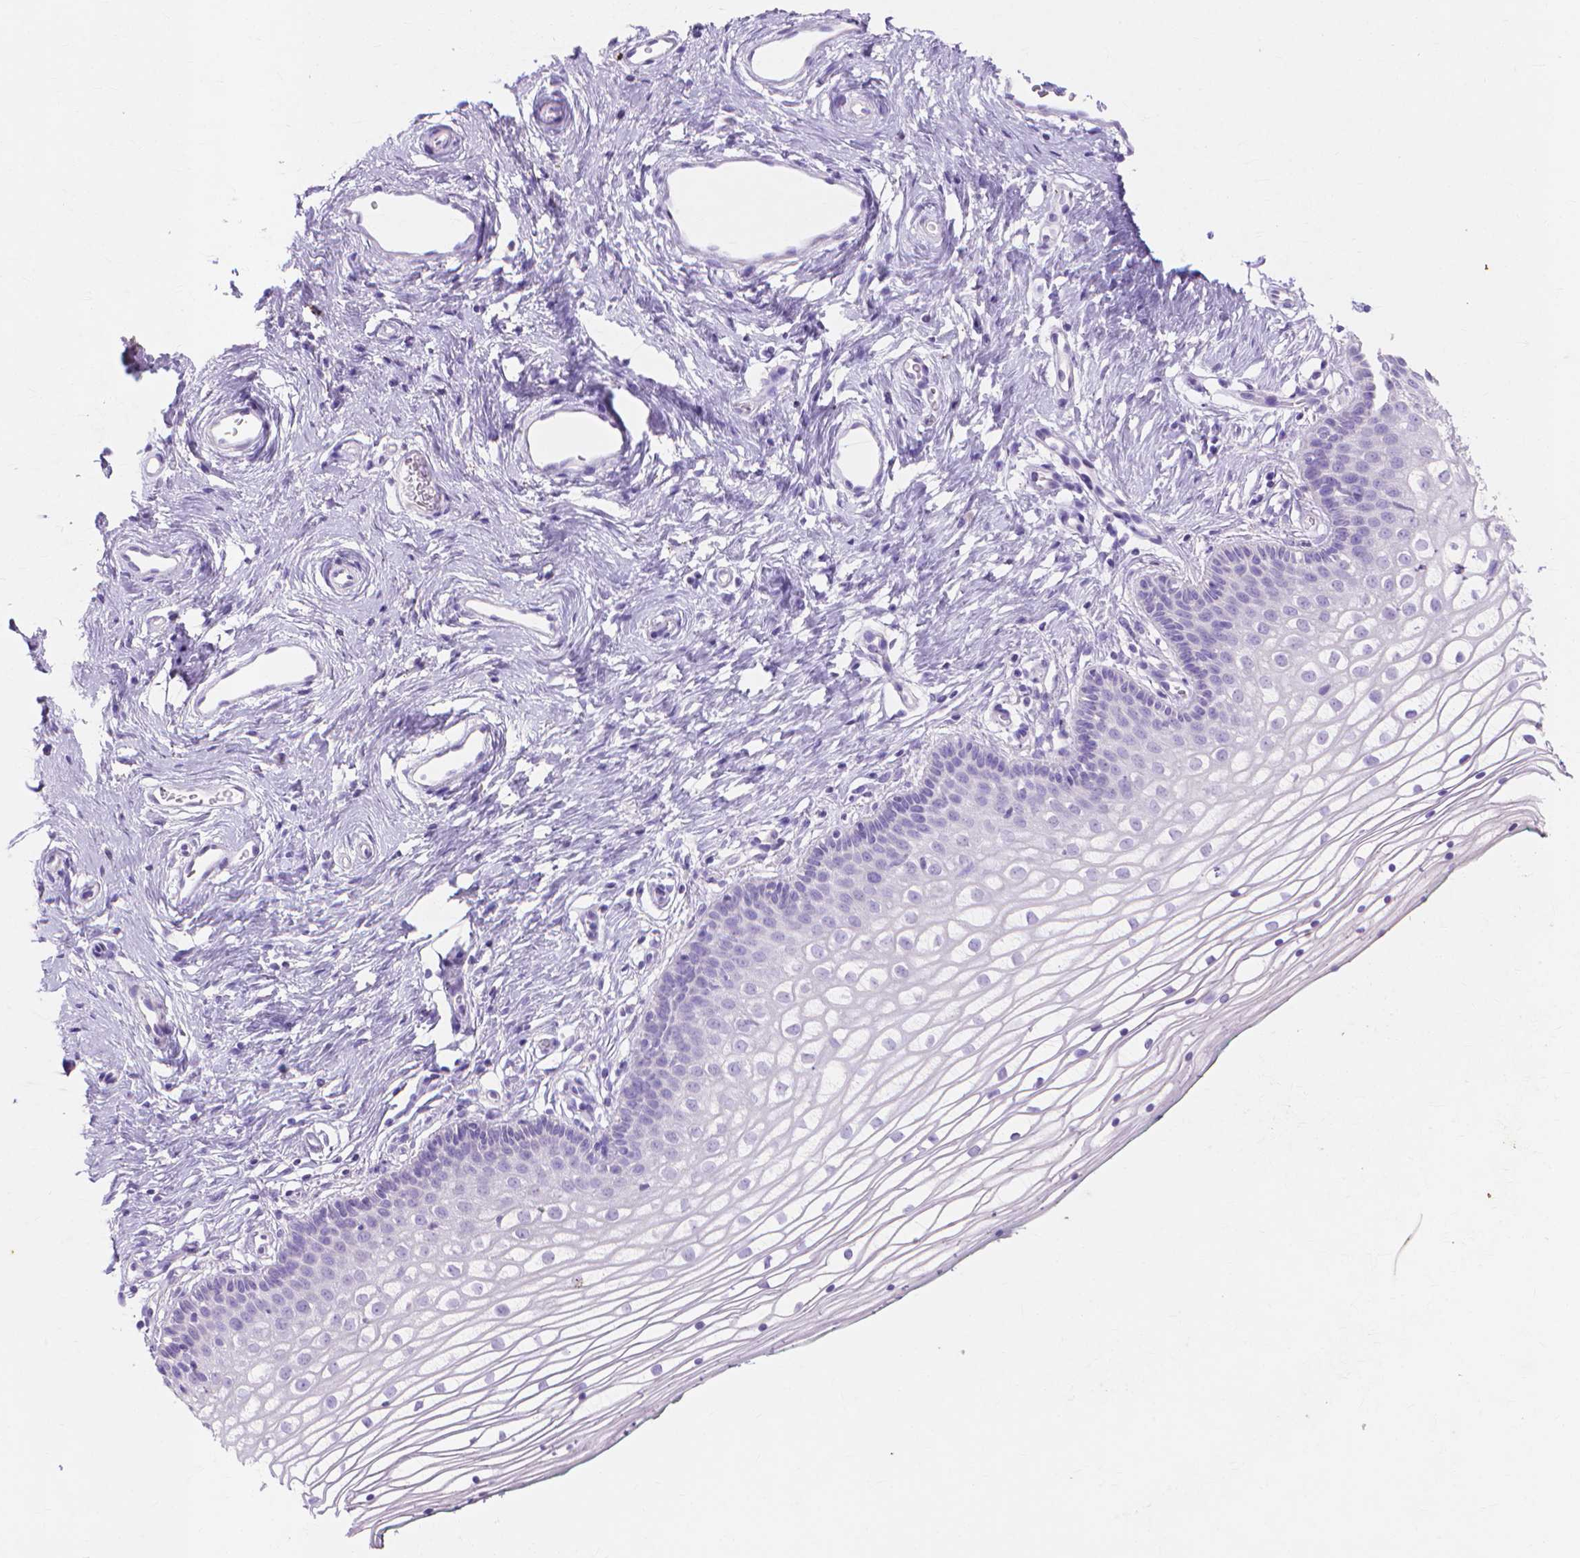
{"staining": {"intensity": "negative", "quantity": "none", "location": "none"}, "tissue": "vagina", "cell_type": "Squamous epithelial cells", "image_type": "normal", "snomed": [{"axis": "morphology", "description": "Normal tissue, NOS"}, {"axis": "topography", "description": "Vagina"}], "caption": "Immunohistochemical staining of normal vagina shows no significant expression in squamous epithelial cells.", "gene": "MMP11", "patient": {"sex": "female", "age": 36}}